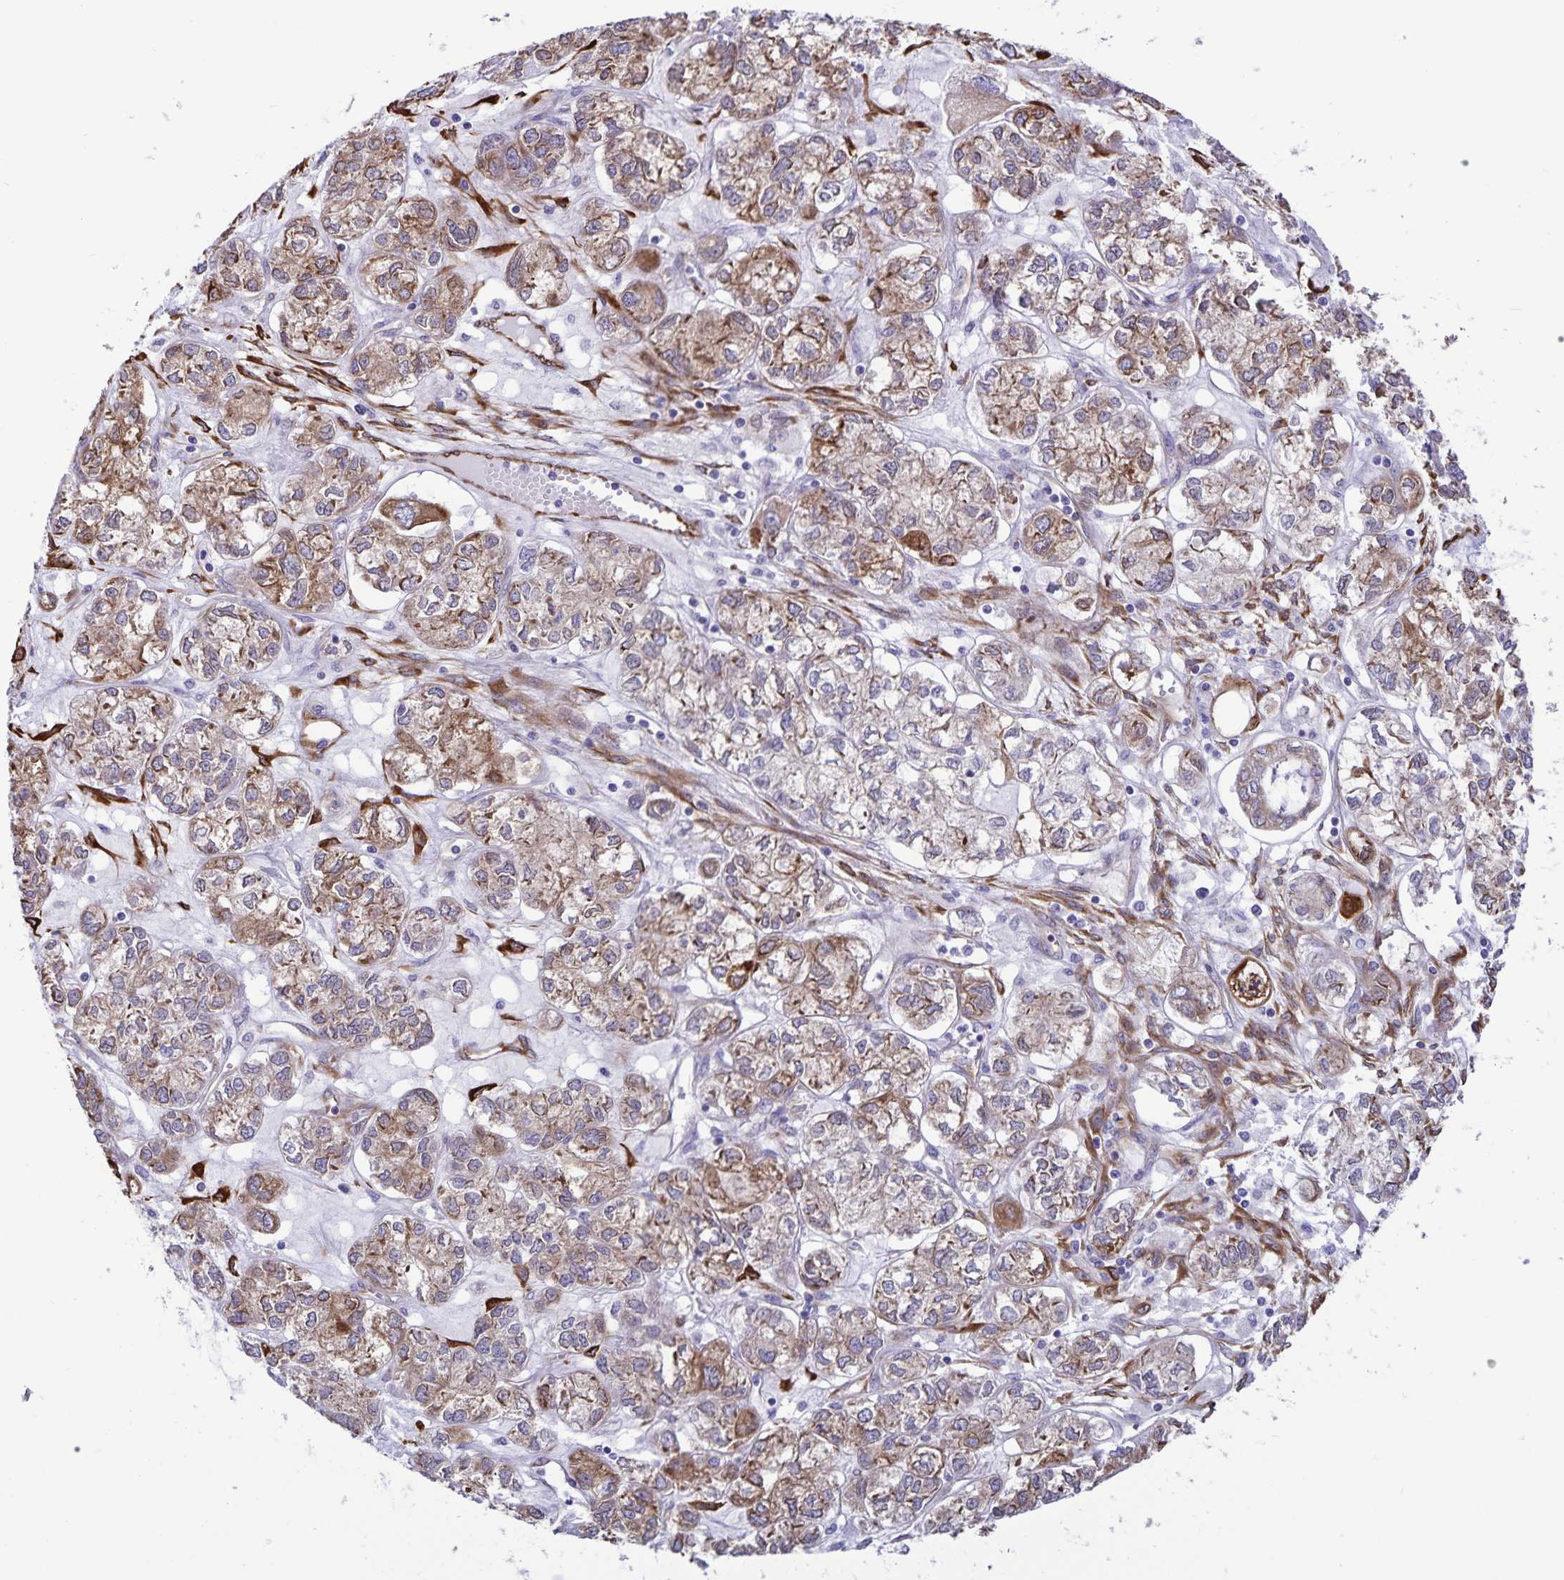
{"staining": {"intensity": "moderate", "quantity": ">75%", "location": "cytoplasmic/membranous"}, "tissue": "ovarian cancer", "cell_type": "Tumor cells", "image_type": "cancer", "snomed": [{"axis": "morphology", "description": "Carcinoma, endometroid"}, {"axis": "topography", "description": "Ovary"}], "caption": "Endometroid carcinoma (ovarian) tissue demonstrates moderate cytoplasmic/membranous expression in about >75% of tumor cells", "gene": "RCN1", "patient": {"sex": "female", "age": 64}}